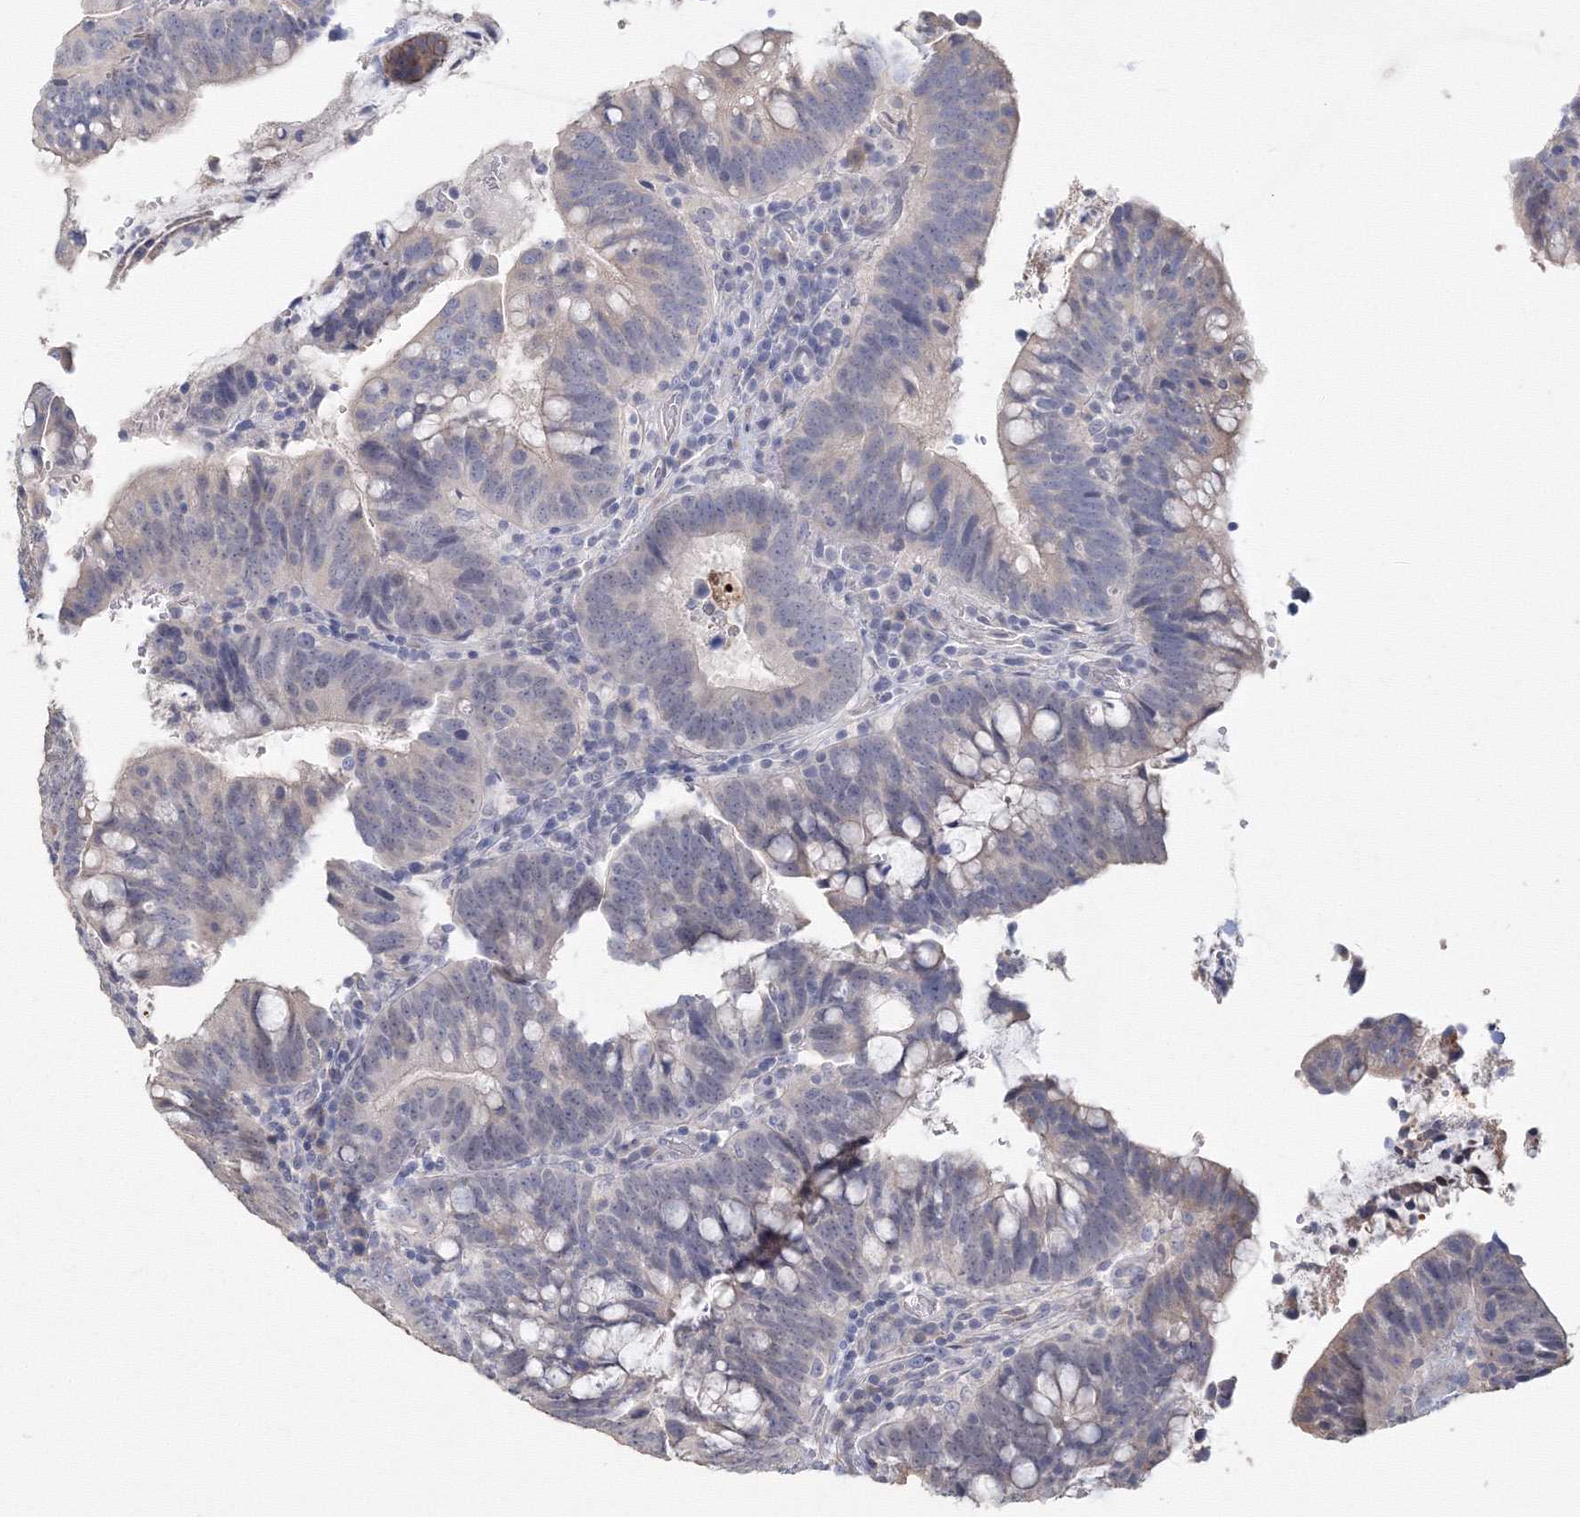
{"staining": {"intensity": "negative", "quantity": "none", "location": "none"}, "tissue": "colorectal cancer", "cell_type": "Tumor cells", "image_type": "cancer", "snomed": [{"axis": "morphology", "description": "Adenocarcinoma, NOS"}, {"axis": "topography", "description": "Colon"}], "caption": "Immunohistochemistry (IHC) histopathology image of neoplastic tissue: adenocarcinoma (colorectal) stained with DAB reveals no significant protein expression in tumor cells. (Brightfield microscopy of DAB immunohistochemistry at high magnification).", "gene": "TACC2", "patient": {"sex": "female", "age": 66}}